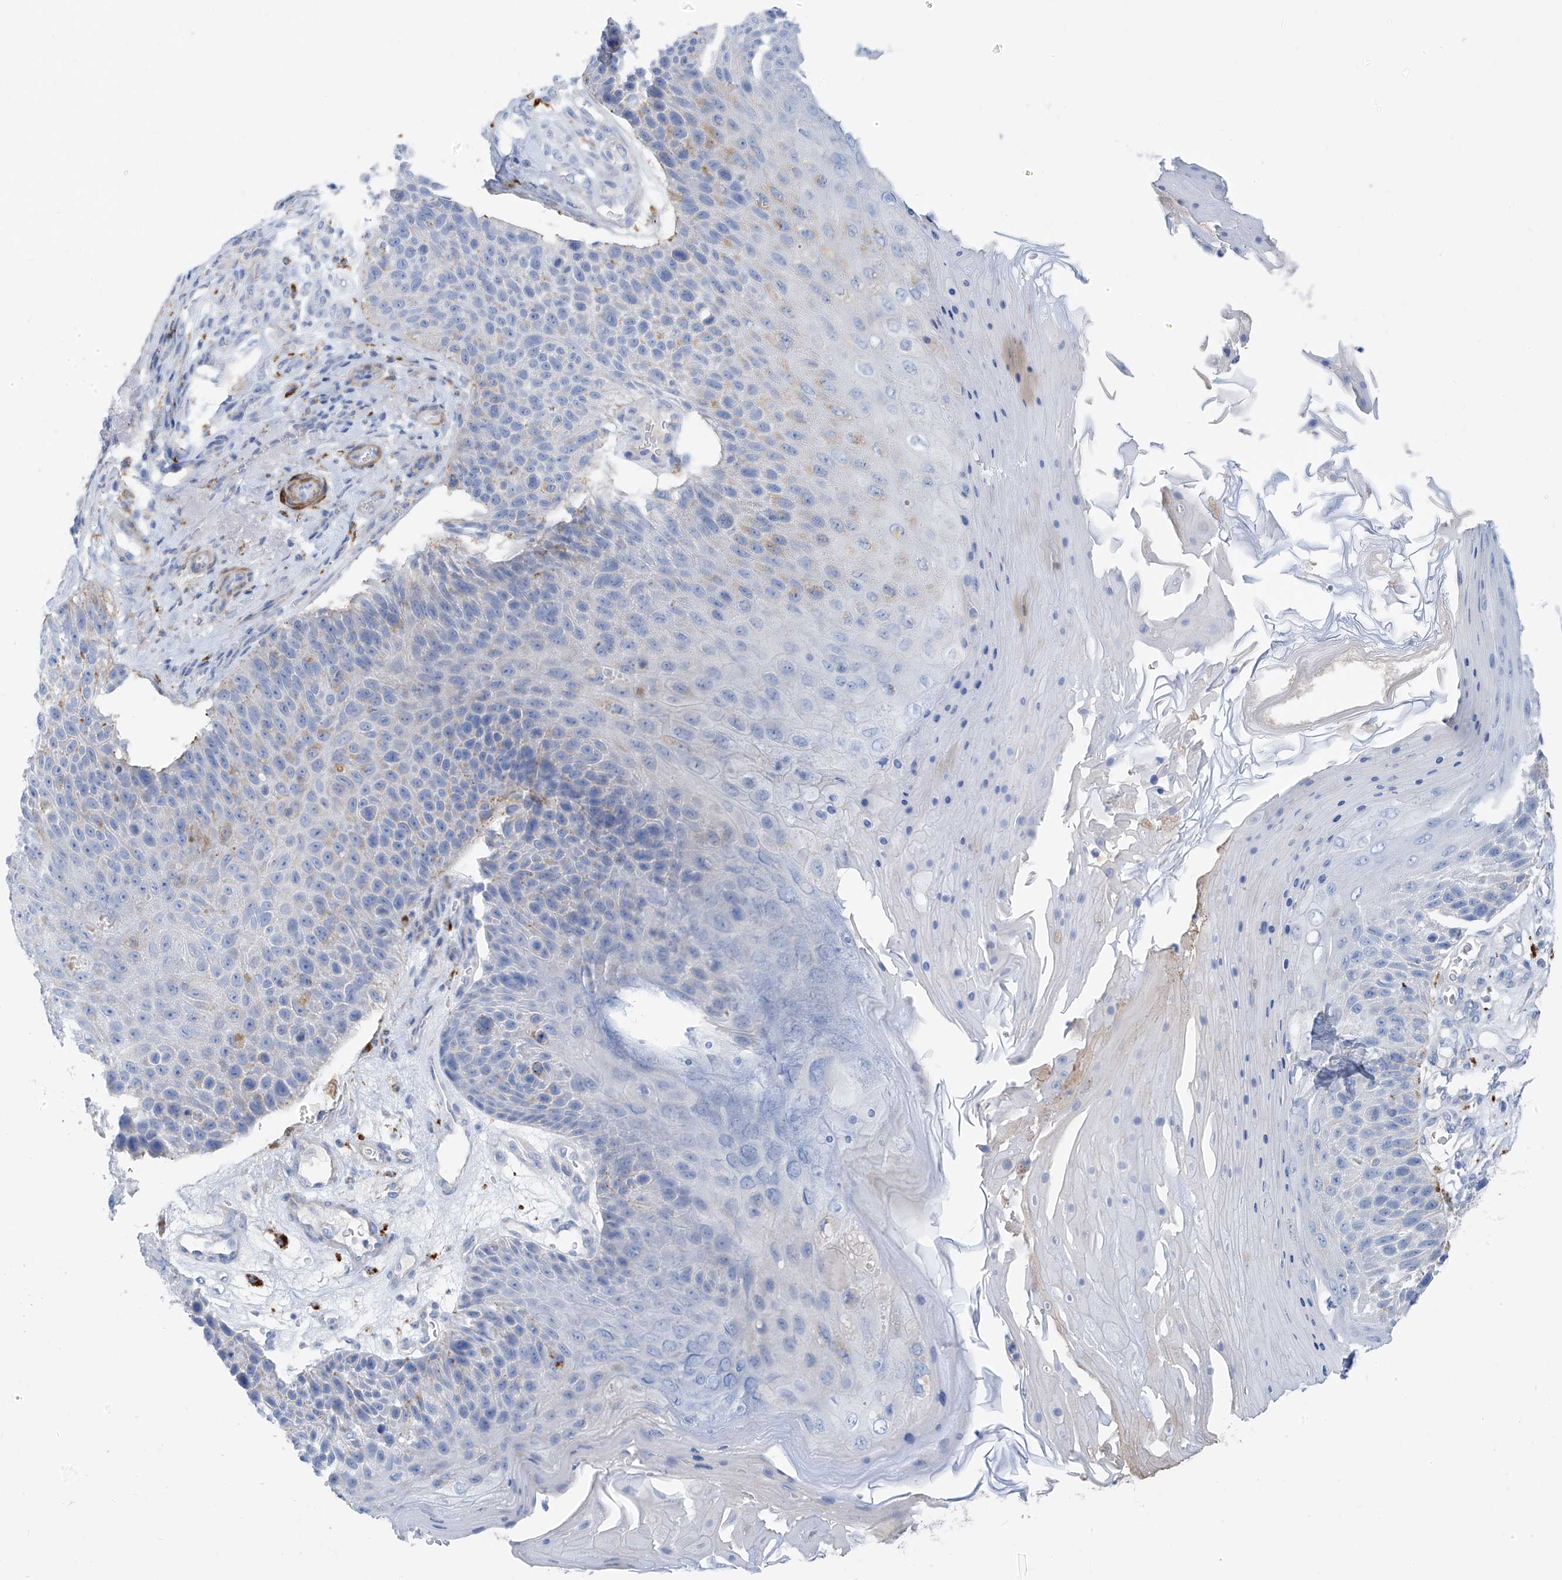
{"staining": {"intensity": "negative", "quantity": "none", "location": "none"}, "tissue": "skin cancer", "cell_type": "Tumor cells", "image_type": "cancer", "snomed": [{"axis": "morphology", "description": "Squamous cell carcinoma, NOS"}, {"axis": "topography", "description": "Skin"}], "caption": "There is no significant expression in tumor cells of skin cancer.", "gene": "GLMP", "patient": {"sex": "female", "age": 88}}